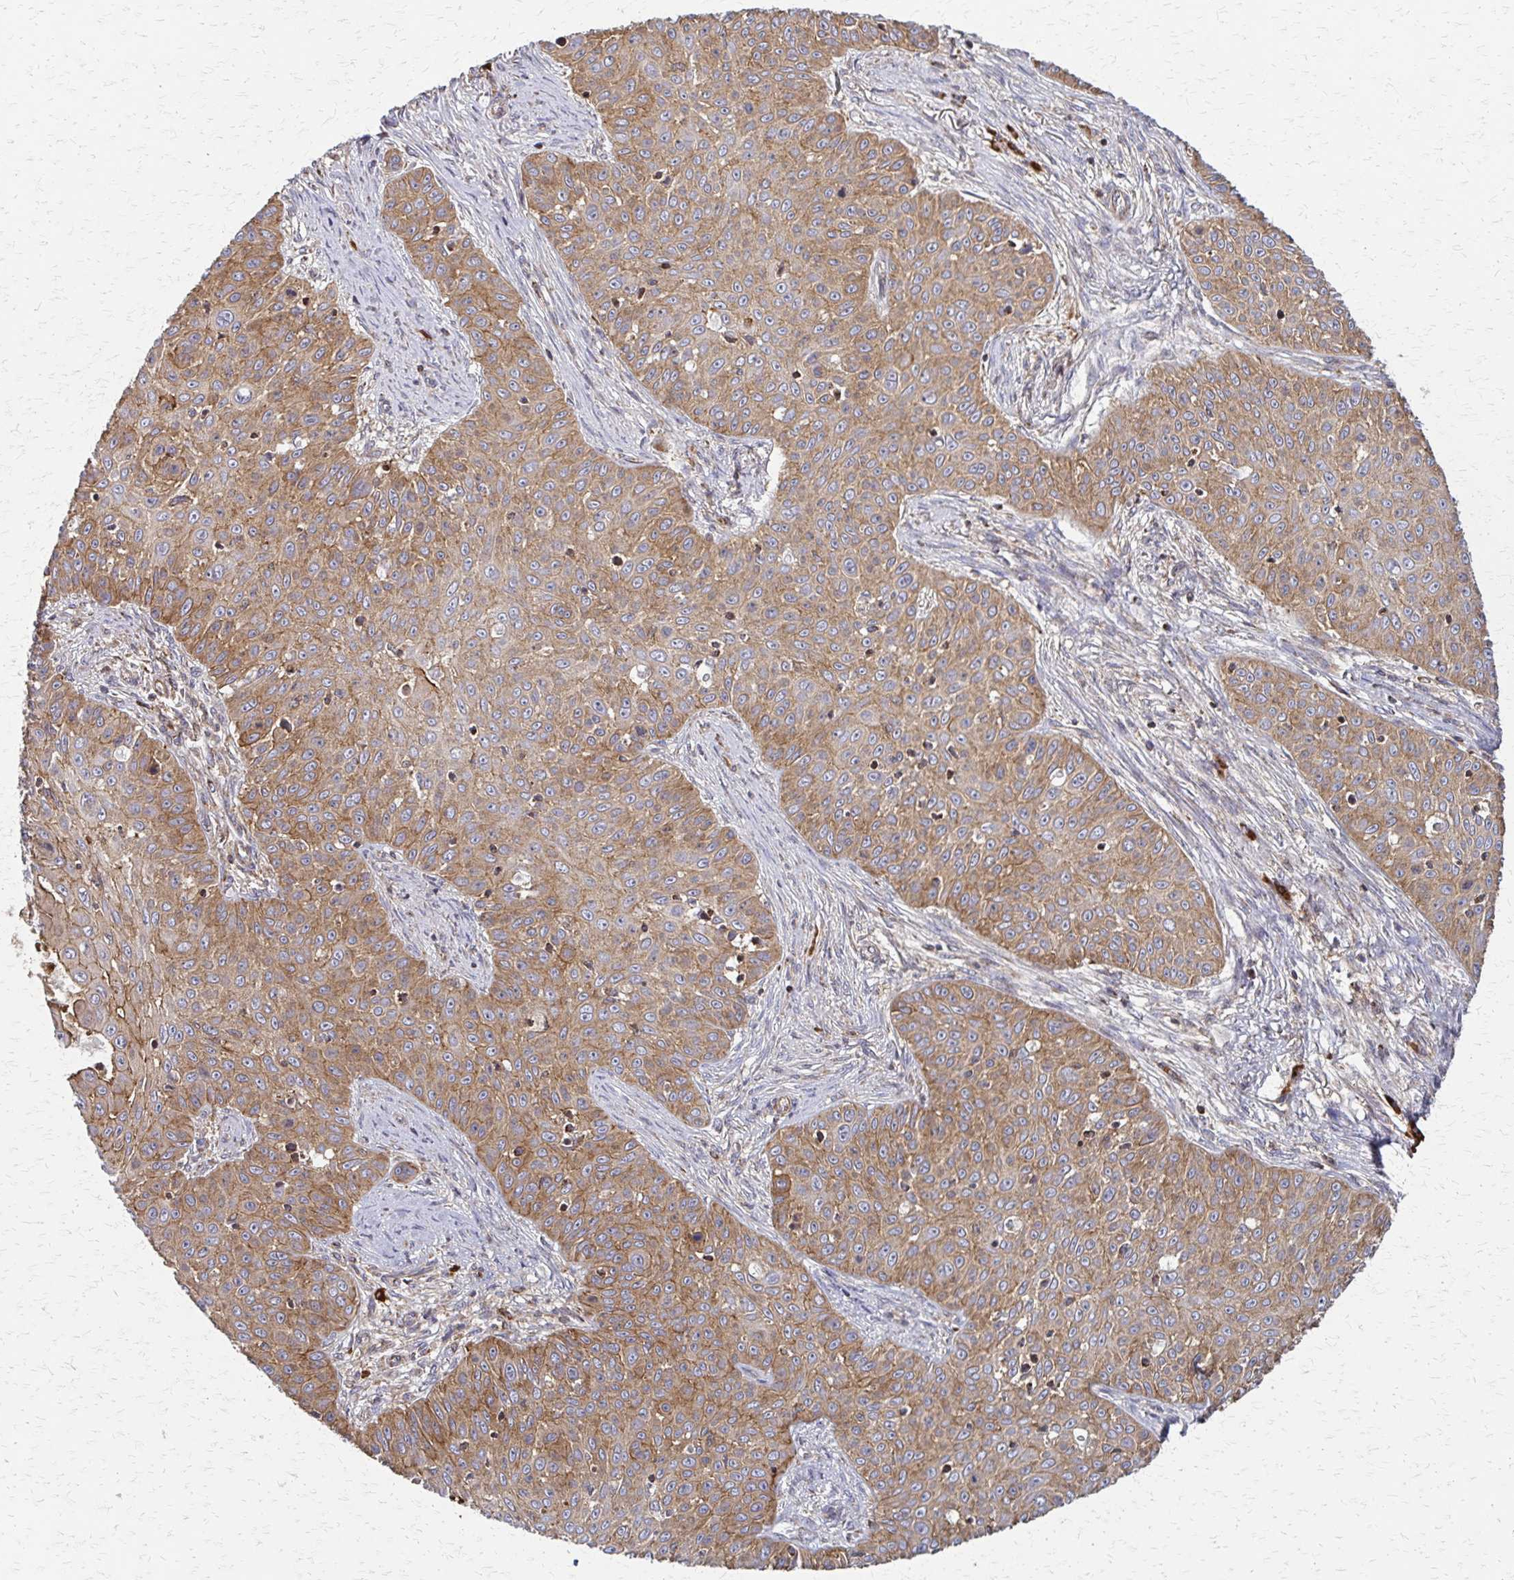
{"staining": {"intensity": "moderate", "quantity": ">75%", "location": "cytoplasmic/membranous"}, "tissue": "skin cancer", "cell_type": "Tumor cells", "image_type": "cancer", "snomed": [{"axis": "morphology", "description": "Squamous cell carcinoma, NOS"}, {"axis": "topography", "description": "Skin"}], "caption": "Skin cancer was stained to show a protein in brown. There is medium levels of moderate cytoplasmic/membranous expression in approximately >75% of tumor cells.", "gene": "EEF2", "patient": {"sex": "male", "age": 82}}